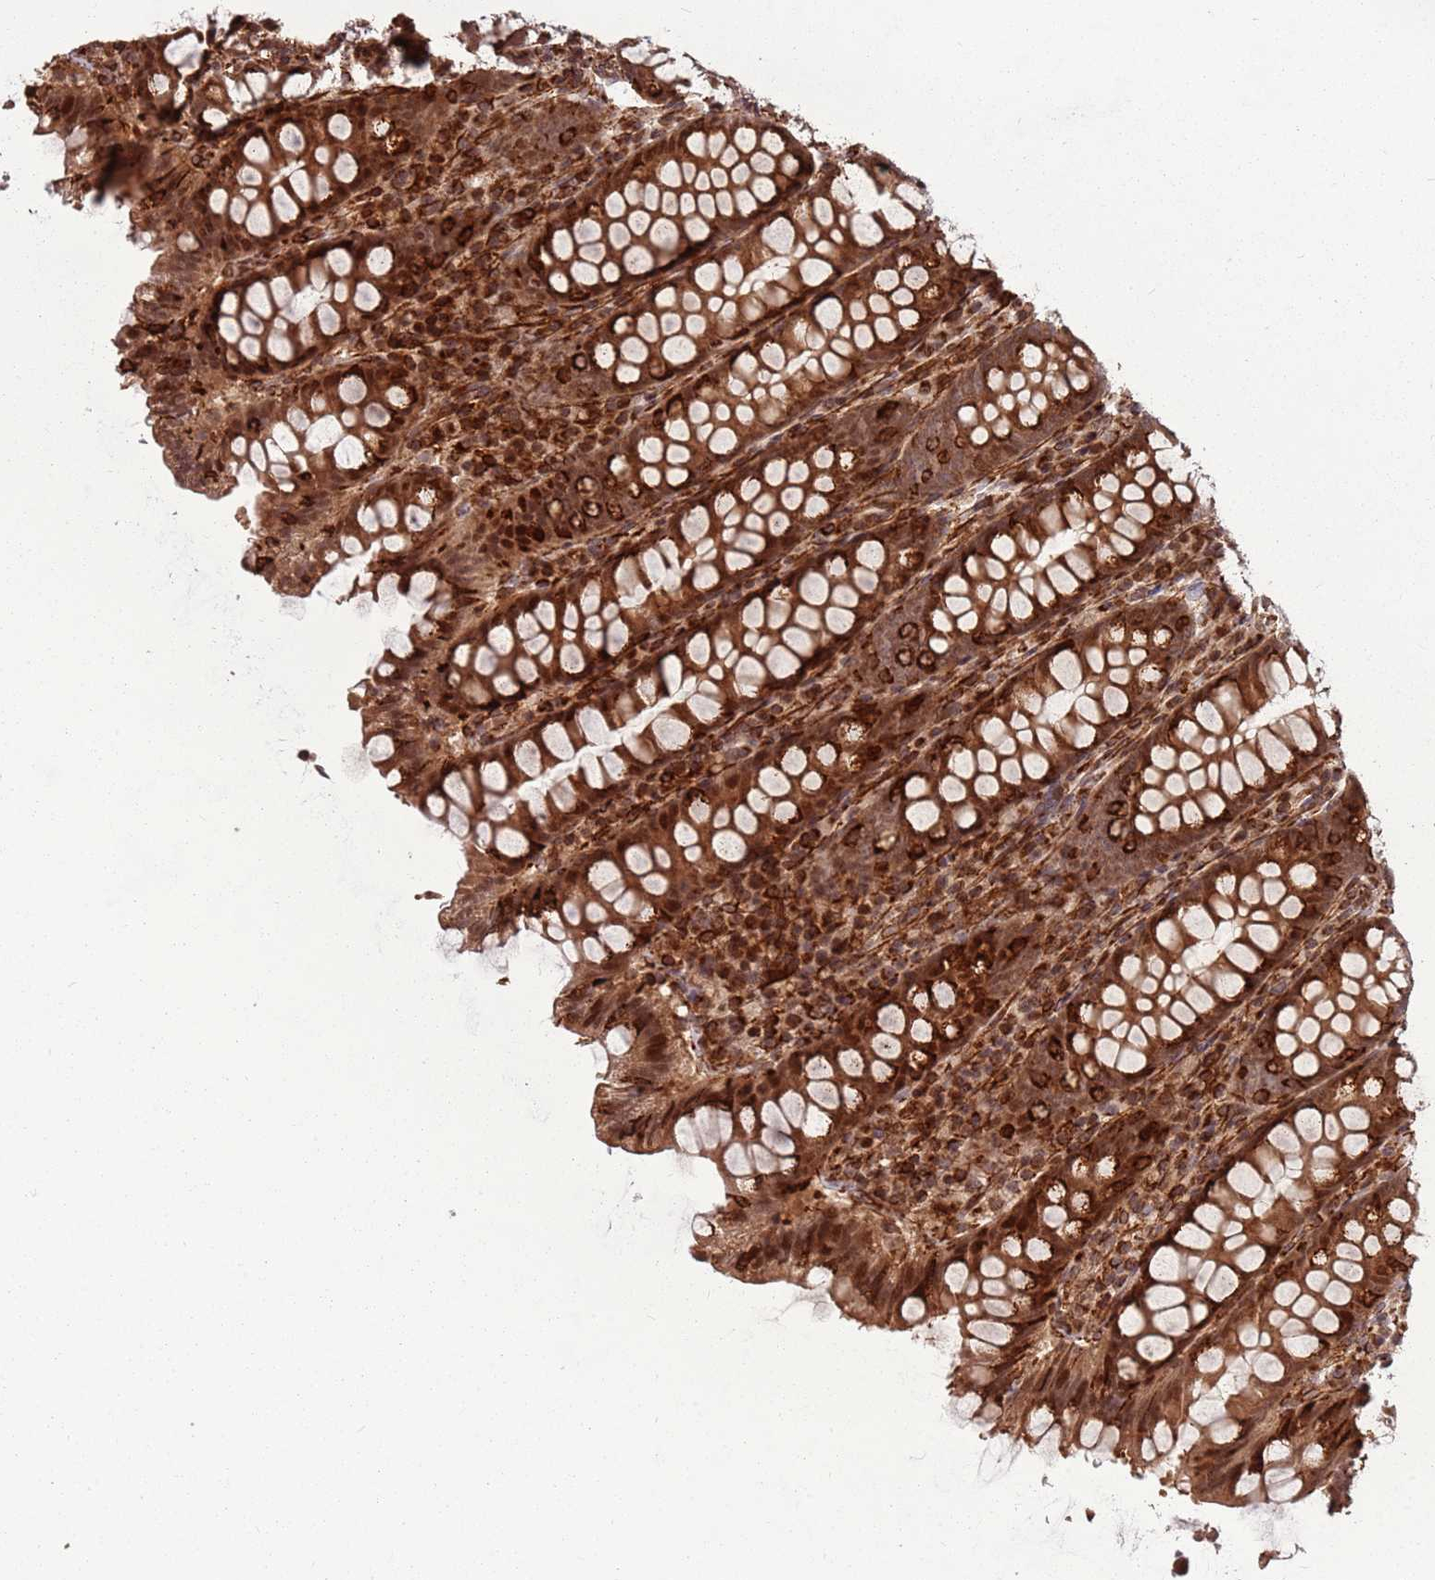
{"staining": {"intensity": "strong", "quantity": ">75%", "location": "cytoplasmic/membranous,nuclear"}, "tissue": "colon", "cell_type": "Endothelial cells", "image_type": "normal", "snomed": [{"axis": "morphology", "description": "Normal tissue, NOS"}, {"axis": "topography", "description": "Colon"}], "caption": "A high-resolution image shows immunohistochemistry (IHC) staining of unremarkable colon, which reveals strong cytoplasmic/membranous,nuclear positivity in about >75% of endothelial cells. (Brightfield microscopy of DAB IHC at high magnification).", "gene": "ADAMTS3", "patient": {"sex": "female", "age": 79}}